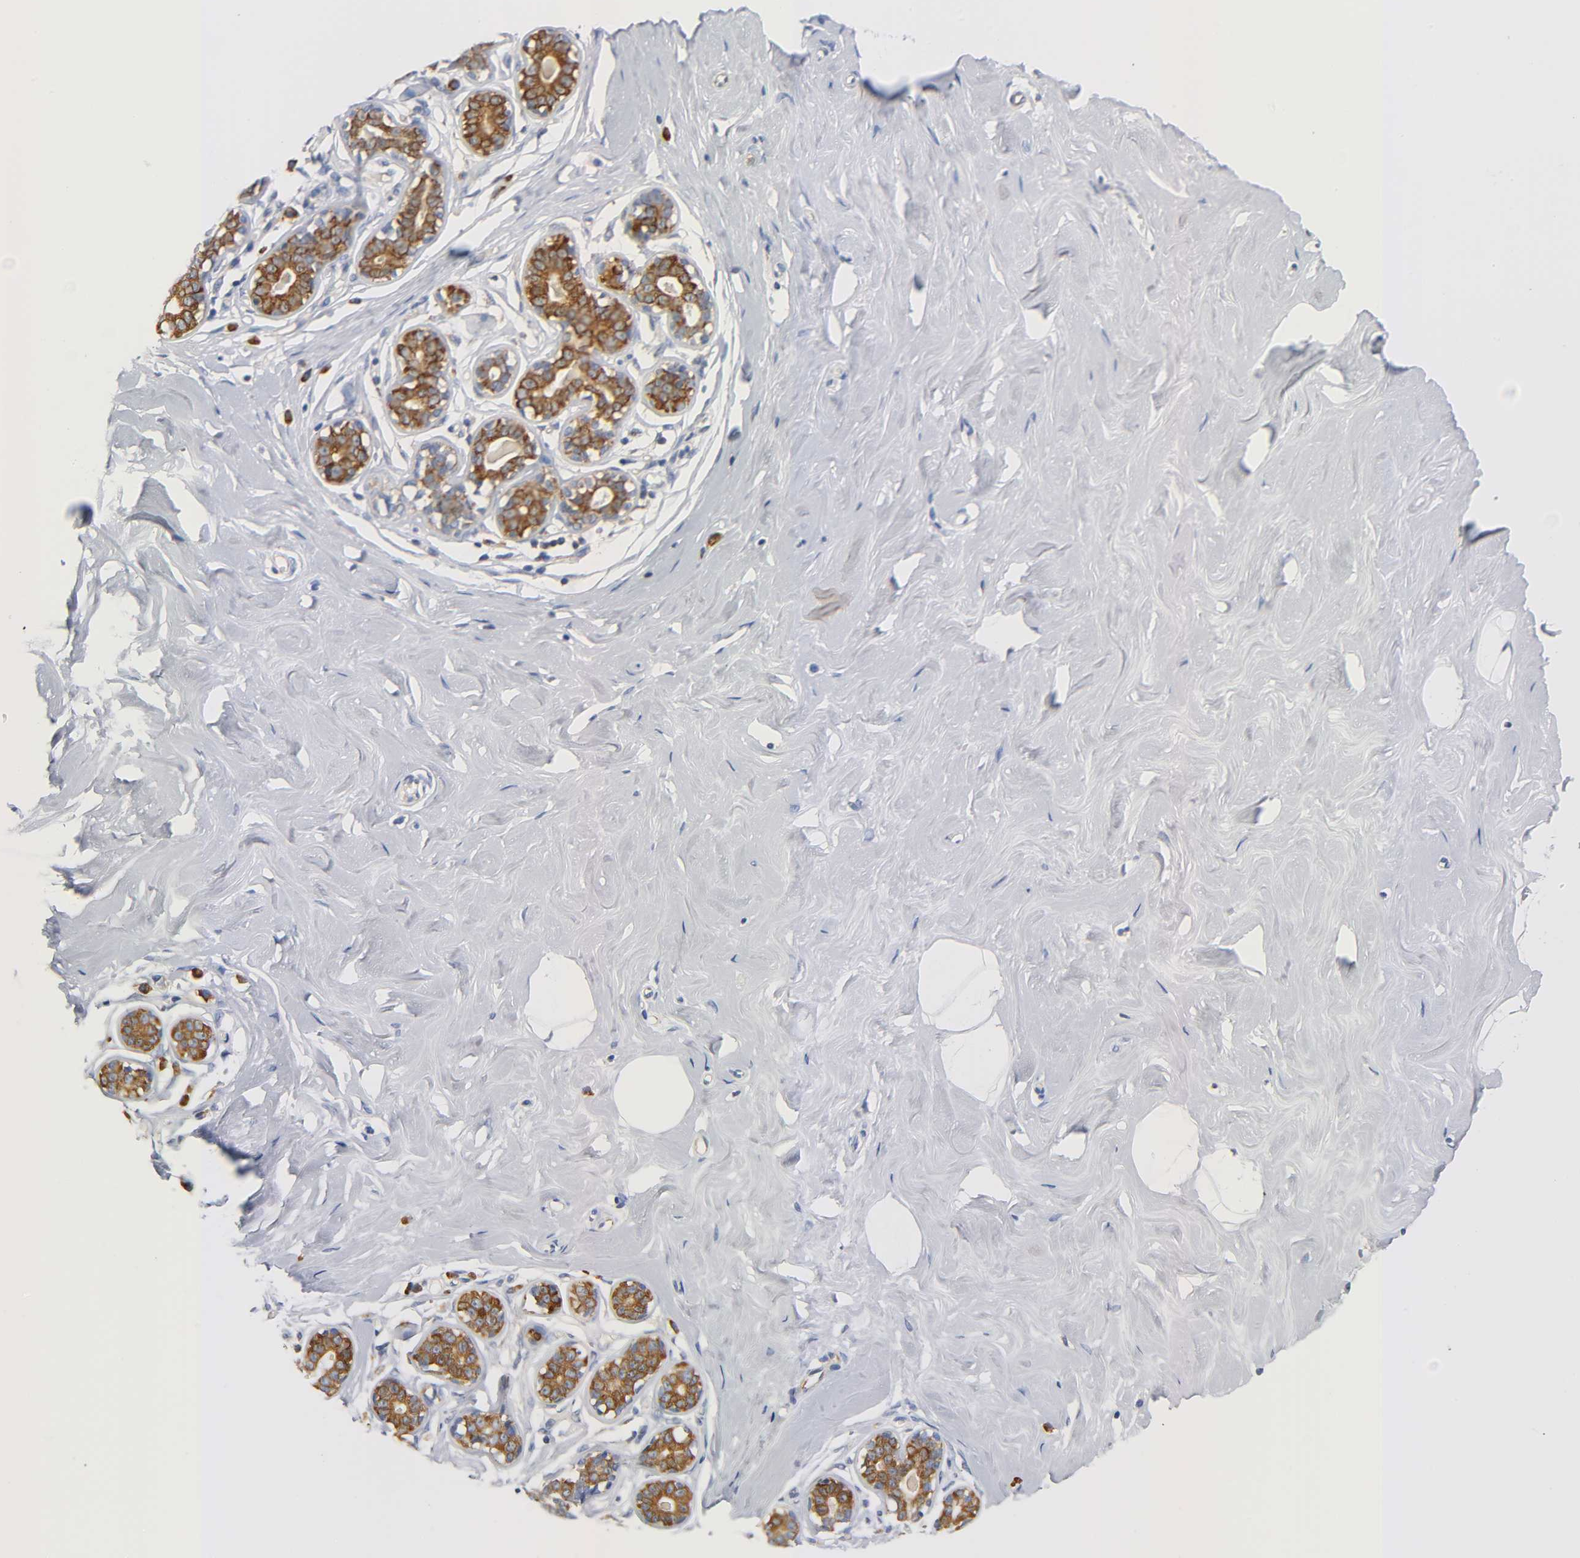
{"staining": {"intensity": "negative", "quantity": "none", "location": "none"}, "tissue": "breast", "cell_type": "Adipocytes", "image_type": "normal", "snomed": [{"axis": "morphology", "description": "Normal tissue, NOS"}, {"axis": "topography", "description": "Breast"}], "caption": "The micrograph displays no staining of adipocytes in normal breast. (DAB immunohistochemistry (IHC), high magnification).", "gene": "REL", "patient": {"sex": "female", "age": 23}}